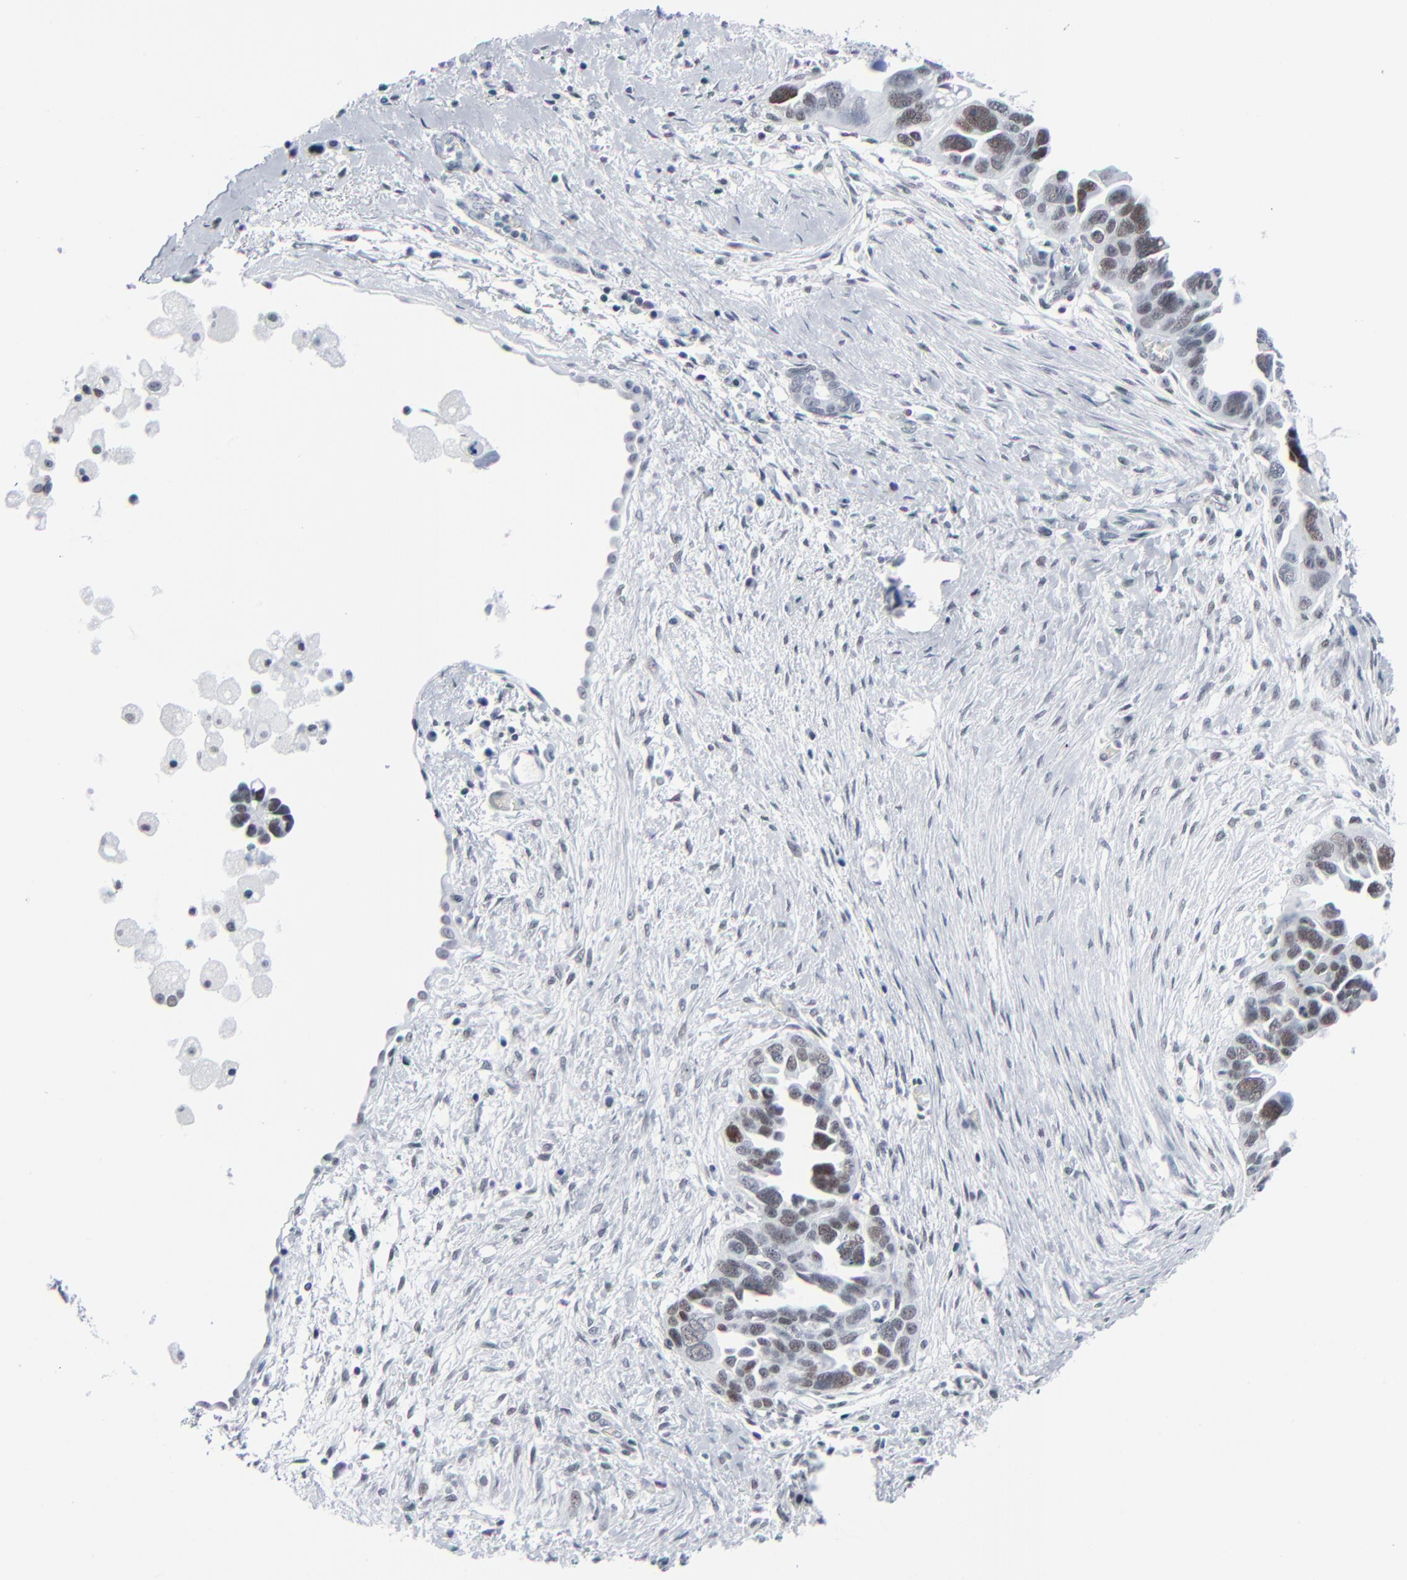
{"staining": {"intensity": "moderate", "quantity": ">75%", "location": "nuclear"}, "tissue": "ovarian cancer", "cell_type": "Tumor cells", "image_type": "cancer", "snomed": [{"axis": "morphology", "description": "Cystadenocarcinoma, serous, NOS"}, {"axis": "topography", "description": "Ovary"}], "caption": "Ovarian cancer stained with DAB (3,3'-diaminobenzidine) immunohistochemistry (IHC) demonstrates medium levels of moderate nuclear positivity in about >75% of tumor cells.", "gene": "SIRT1", "patient": {"sex": "female", "age": 63}}